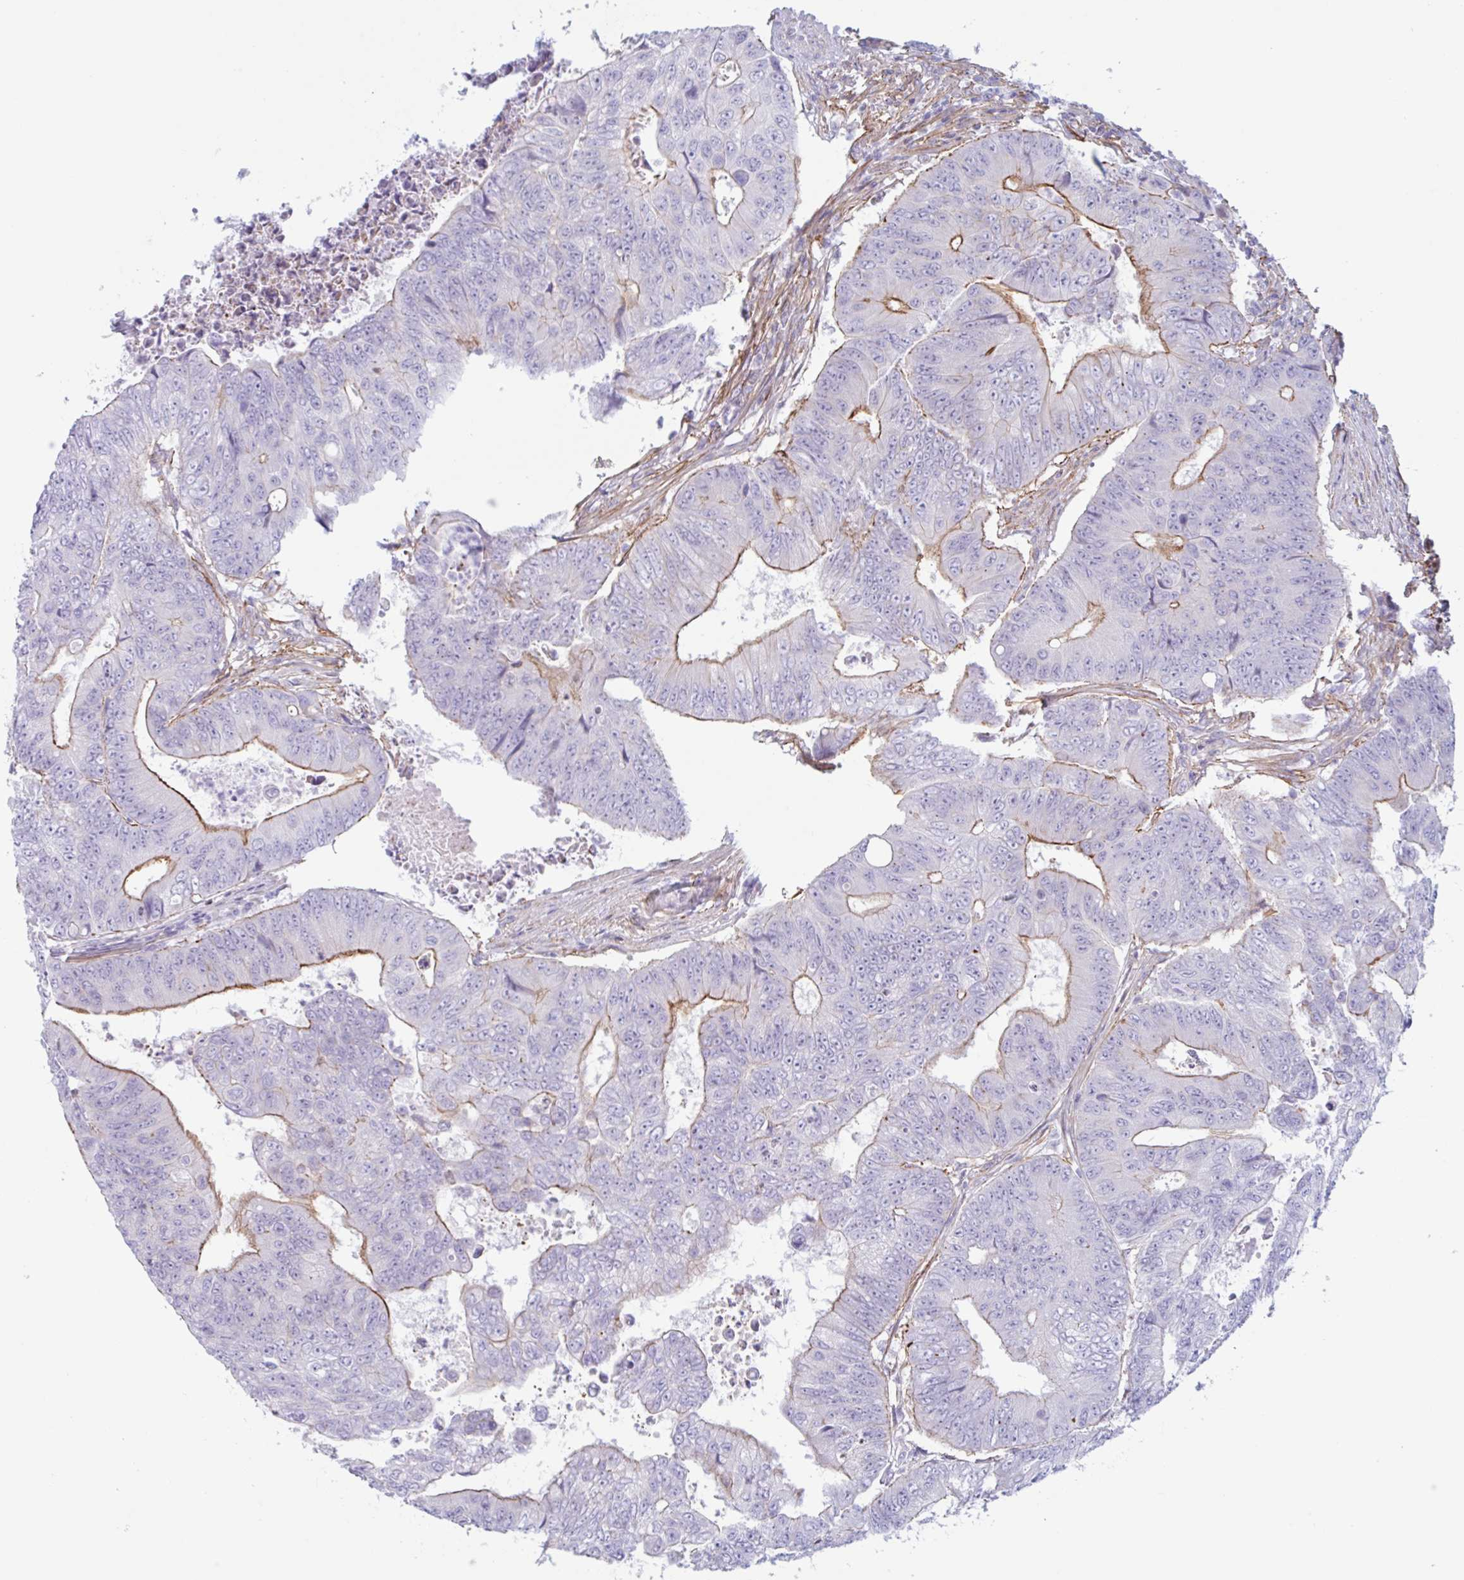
{"staining": {"intensity": "moderate", "quantity": "25%-75%", "location": "cytoplasmic/membranous"}, "tissue": "colorectal cancer", "cell_type": "Tumor cells", "image_type": "cancer", "snomed": [{"axis": "morphology", "description": "Adenocarcinoma, NOS"}, {"axis": "topography", "description": "Colon"}], "caption": "This micrograph displays immunohistochemistry (IHC) staining of human colorectal cancer (adenocarcinoma), with medium moderate cytoplasmic/membranous positivity in approximately 25%-75% of tumor cells.", "gene": "MYH10", "patient": {"sex": "female", "age": 48}}